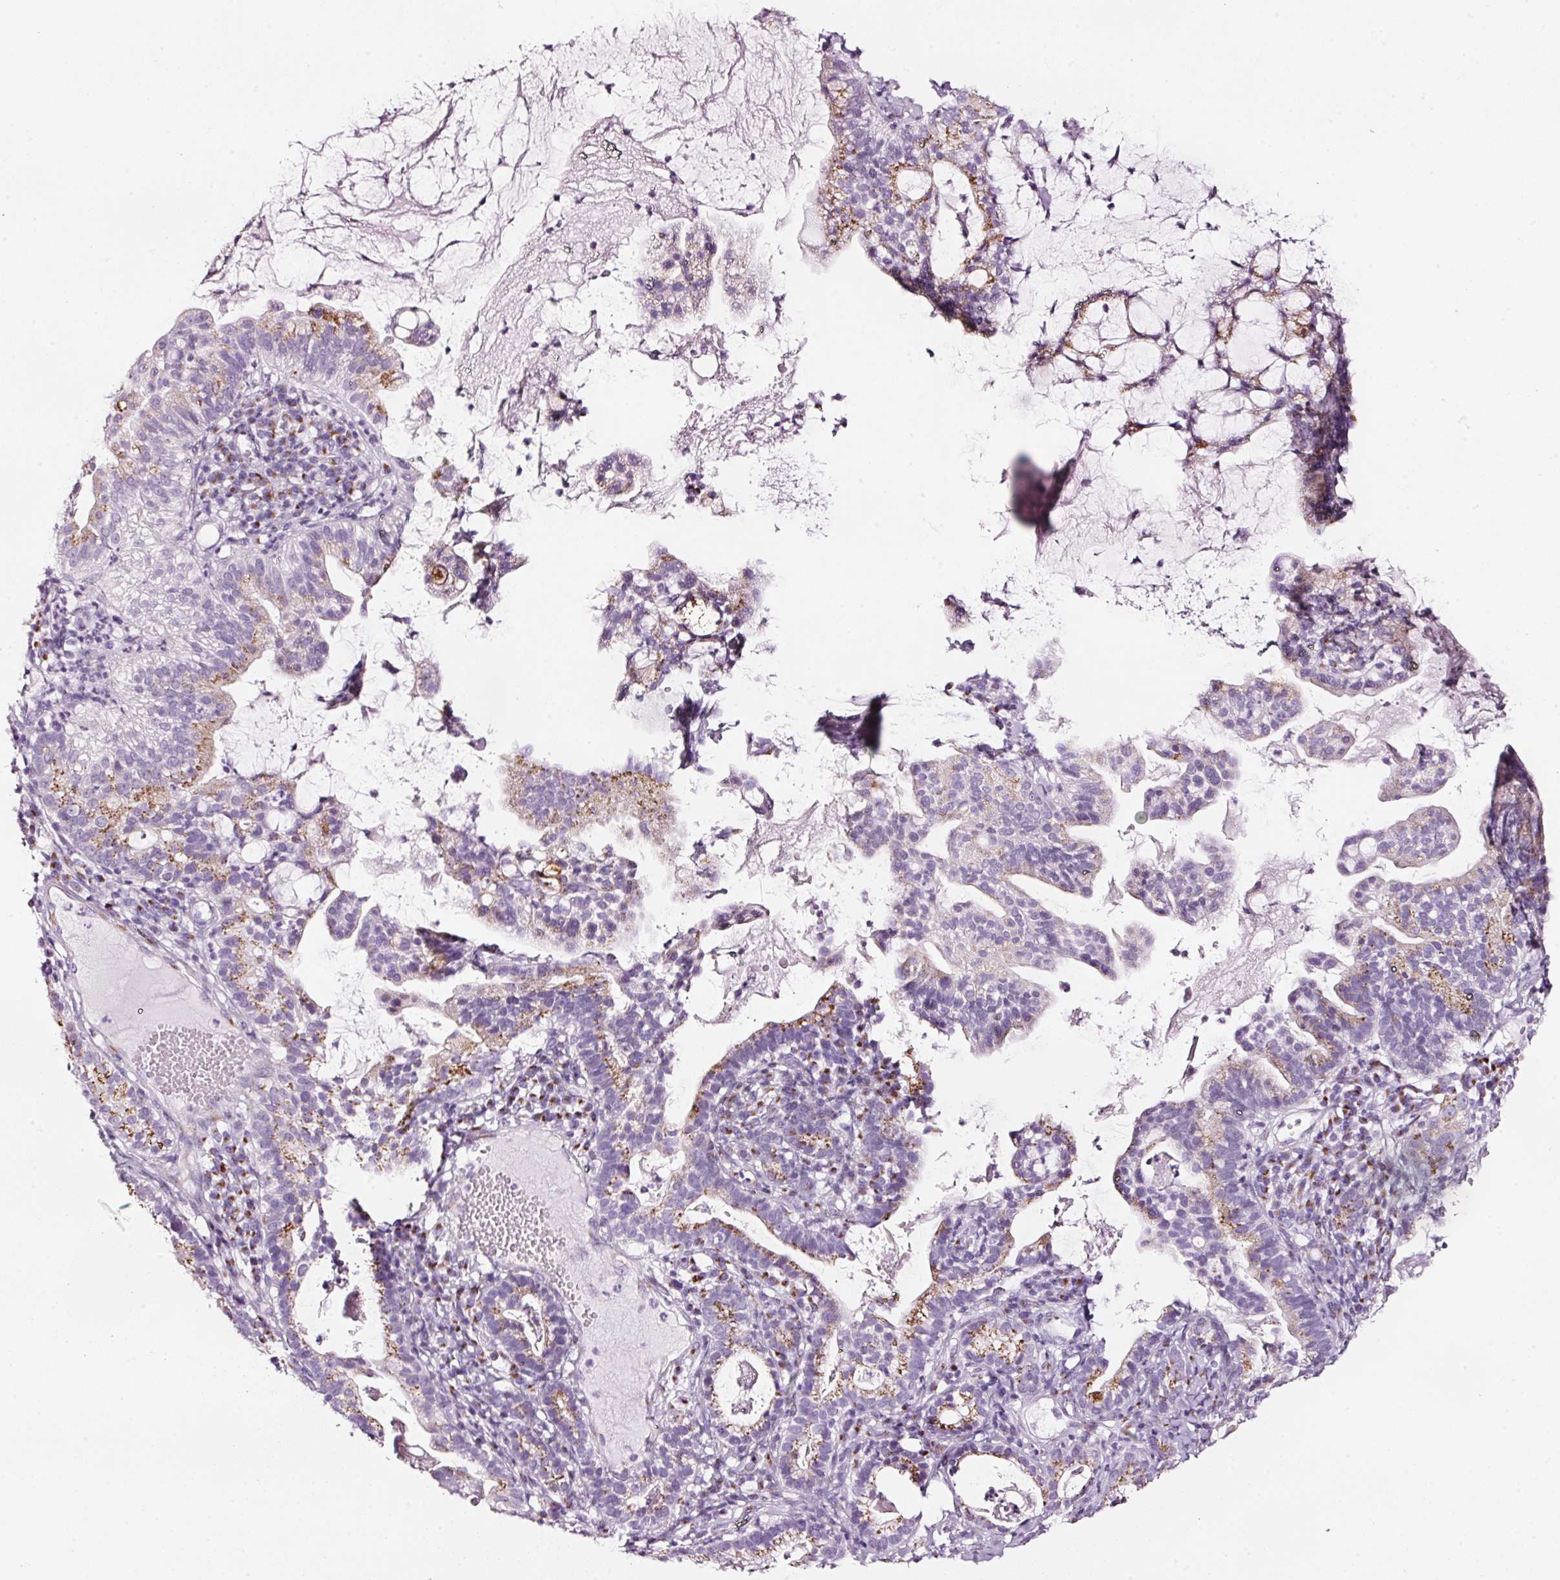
{"staining": {"intensity": "moderate", "quantity": "25%-75%", "location": "cytoplasmic/membranous"}, "tissue": "cervical cancer", "cell_type": "Tumor cells", "image_type": "cancer", "snomed": [{"axis": "morphology", "description": "Adenocarcinoma, NOS"}, {"axis": "topography", "description": "Cervix"}], "caption": "Cervical cancer (adenocarcinoma) stained with a protein marker displays moderate staining in tumor cells.", "gene": "SDF4", "patient": {"sex": "female", "age": 41}}